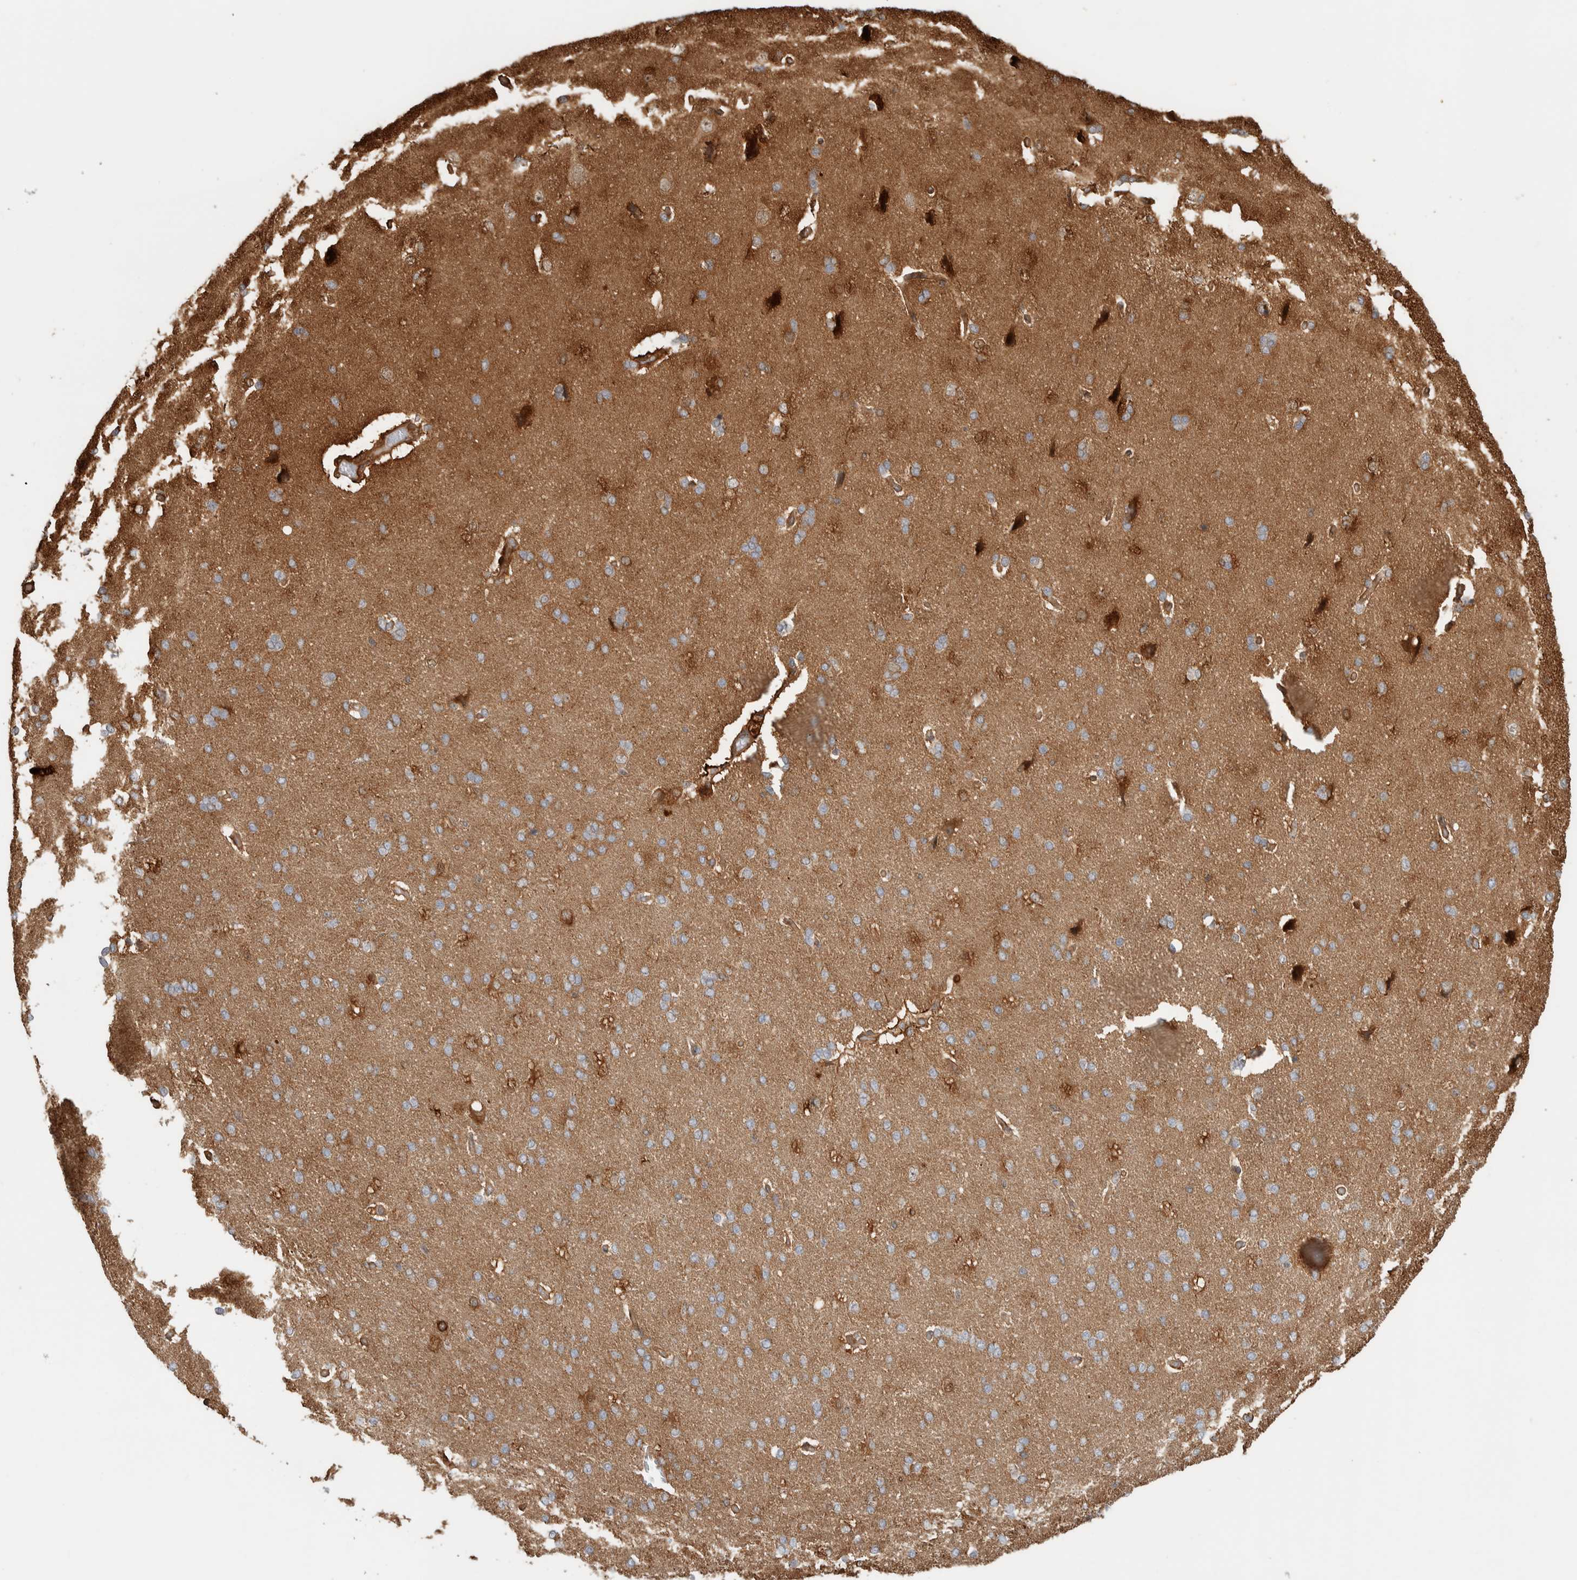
{"staining": {"intensity": "moderate", "quantity": ">75%", "location": "cytoplasmic/membranous"}, "tissue": "cerebral cortex", "cell_type": "Endothelial cells", "image_type": "normal", "snomed": [{"axis": "morphology", "description": "Normal tissue, NOS"}, {"axis": "topography", "description": "Cerebral cortex"}], "caption": "IHC histopathology image of unremarkable human cerebral cortex stained for a protein (brown), which demonstrates medium levels of moderate cytoplasmic/membranous staining in approximately >75% of endothelial cells.", "gene": "CNTROB", "patient": {"sex": "male", "age": 62}}